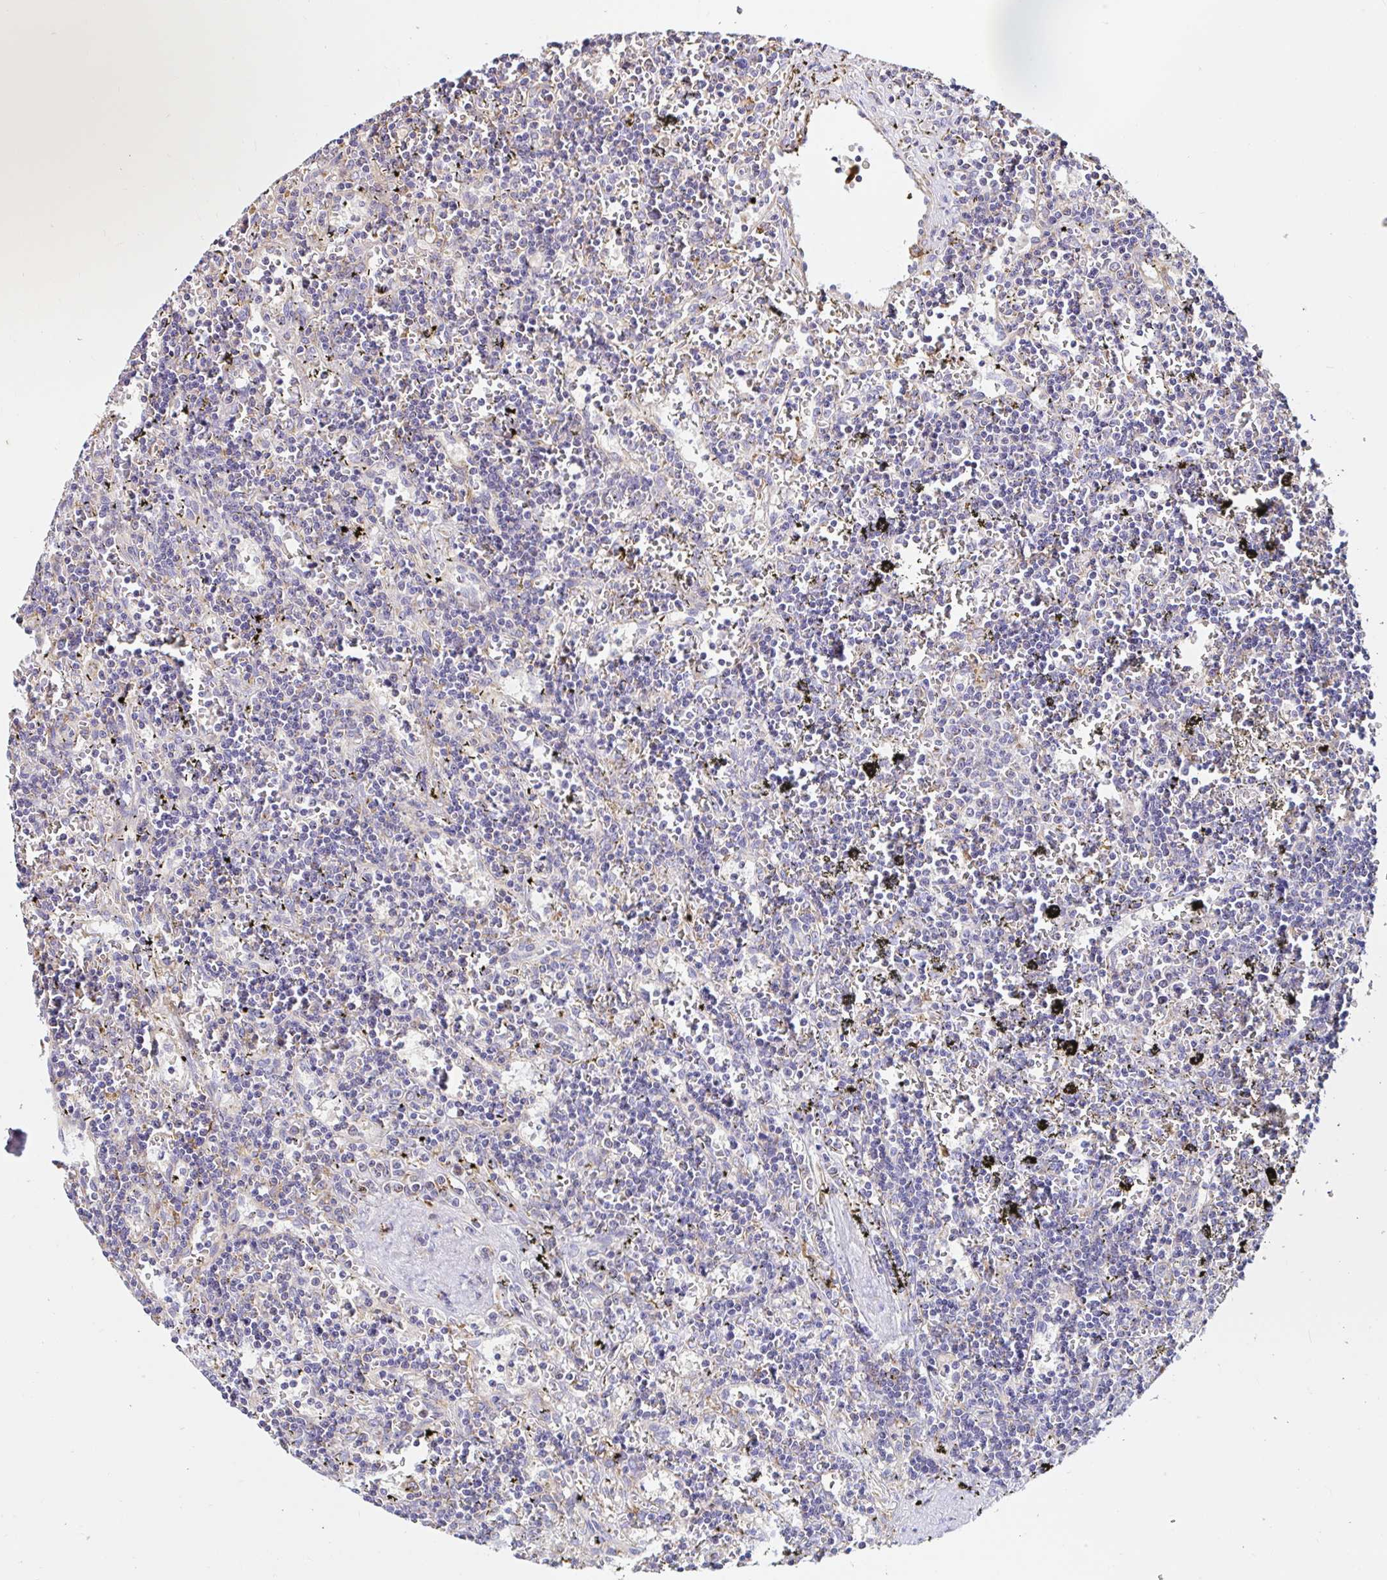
{"staining": {"intensity": "negative", "quantity": "none", "location": "none"}, "tissue": "lymphoma", "cell_type": "Tumor cells", "image_type": "cancer", "snomed": [{"axis": "morphology", "description": "Malignant lymphoma, non-Hodgkin's type, Low grade"}, {"axis": "topography", "description": "Spleen"}], "caption": "Tumor cells show no significant expression in malignant lymphoma, non-Hodgkin's type (low-grade). (Immunohistochemistry (ihc), brightfield microscopy, high magnification).", "gene": "MSR1", "patient": {"sex": "male", "age": 60}}